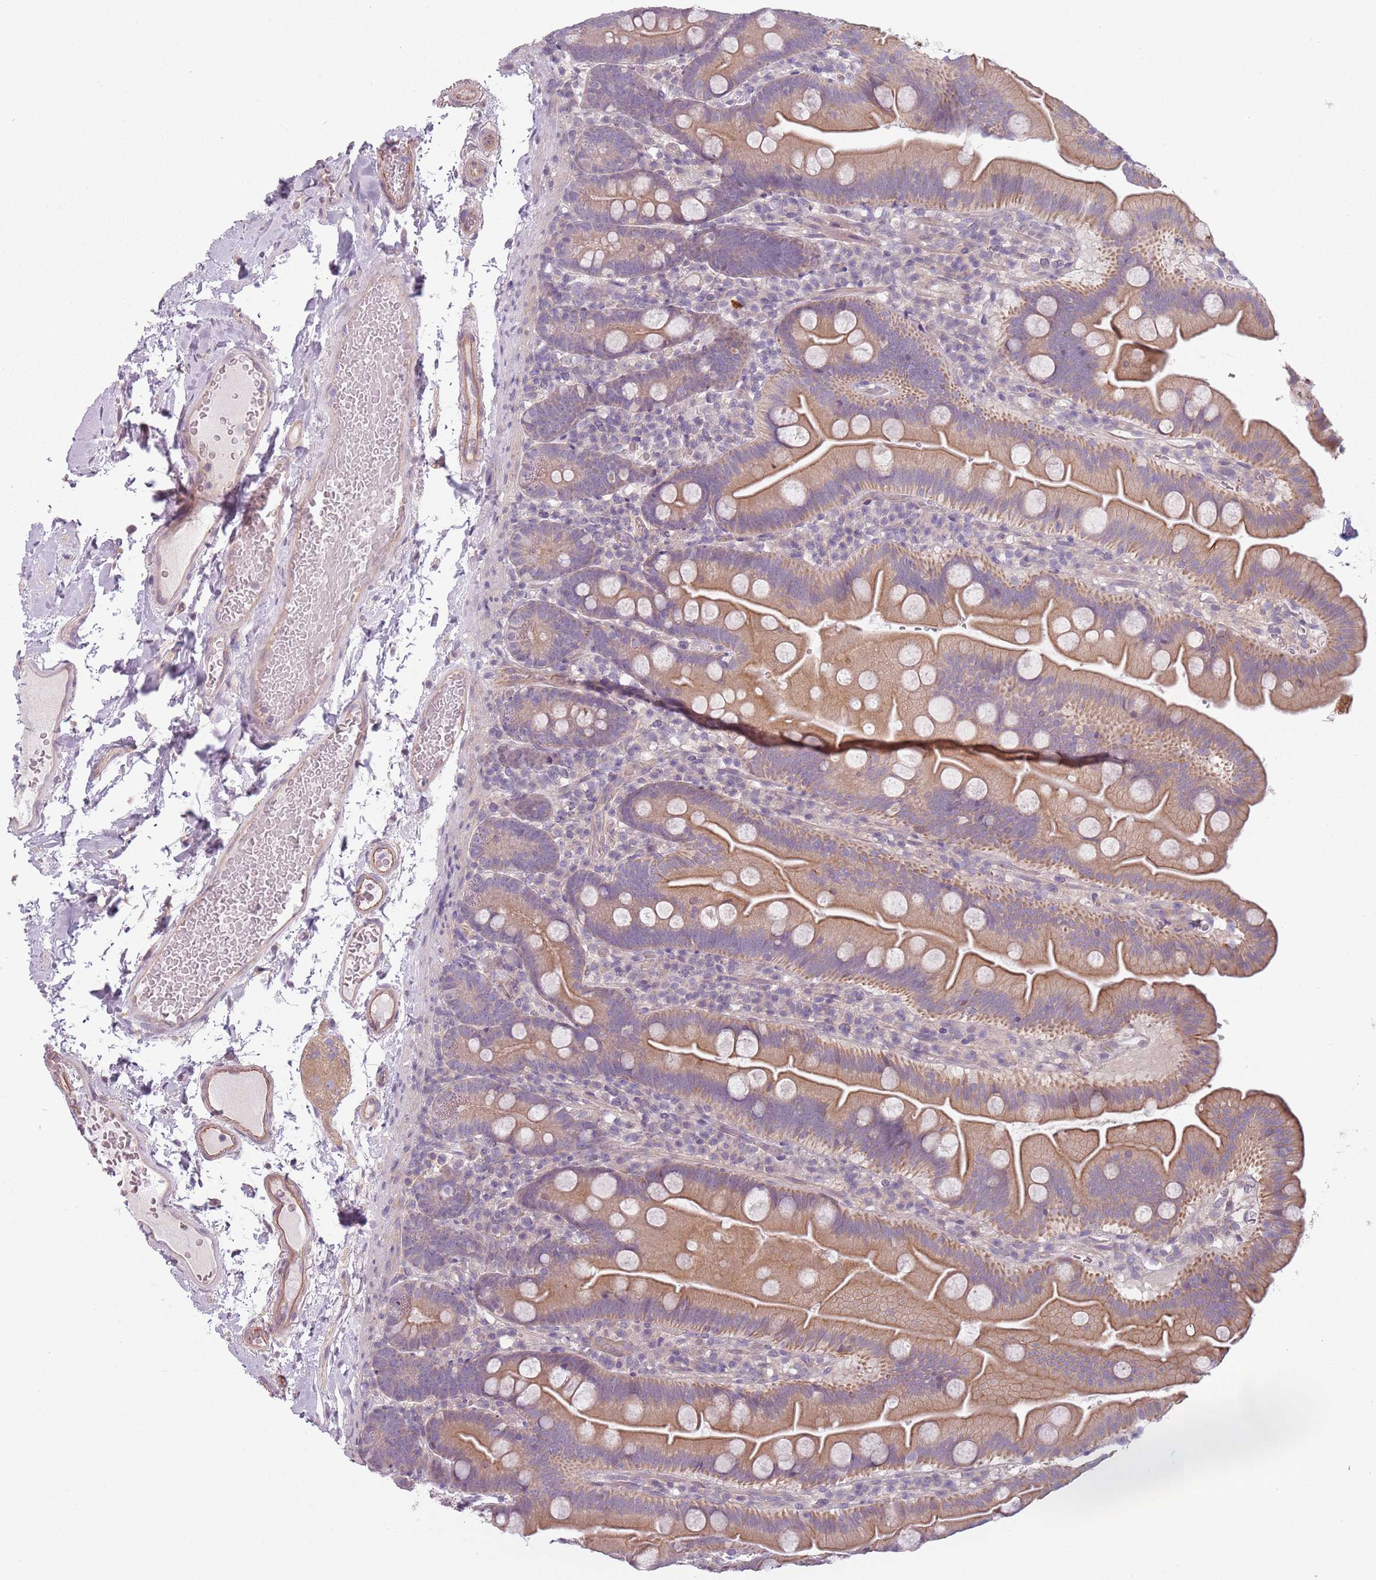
{"staining": {"intensity": "moderate", "quantity": ">75%", "location": "cytoplasmic/membranous"}, "tissue": "small intestine", "cell_type": "Glandular cells", "image_type": "normal", "snomed": [{"axis": "morphology", "description": "Normal tissue, NOS"}, {"axis": "topography", "description": "Small intestine"}], "caption": "DAB immunohistochemical staining of normal small intestine exhibits moderate cytoplasmic/membranous protein positivity in about >75% of glandular cells. (Stains: DAB in brown, nuclei in blue, Microscopy: brightfield microscopy at high magnification).", "gene": "TLCD2", "patient": {"sex": "female", "age": 68}}